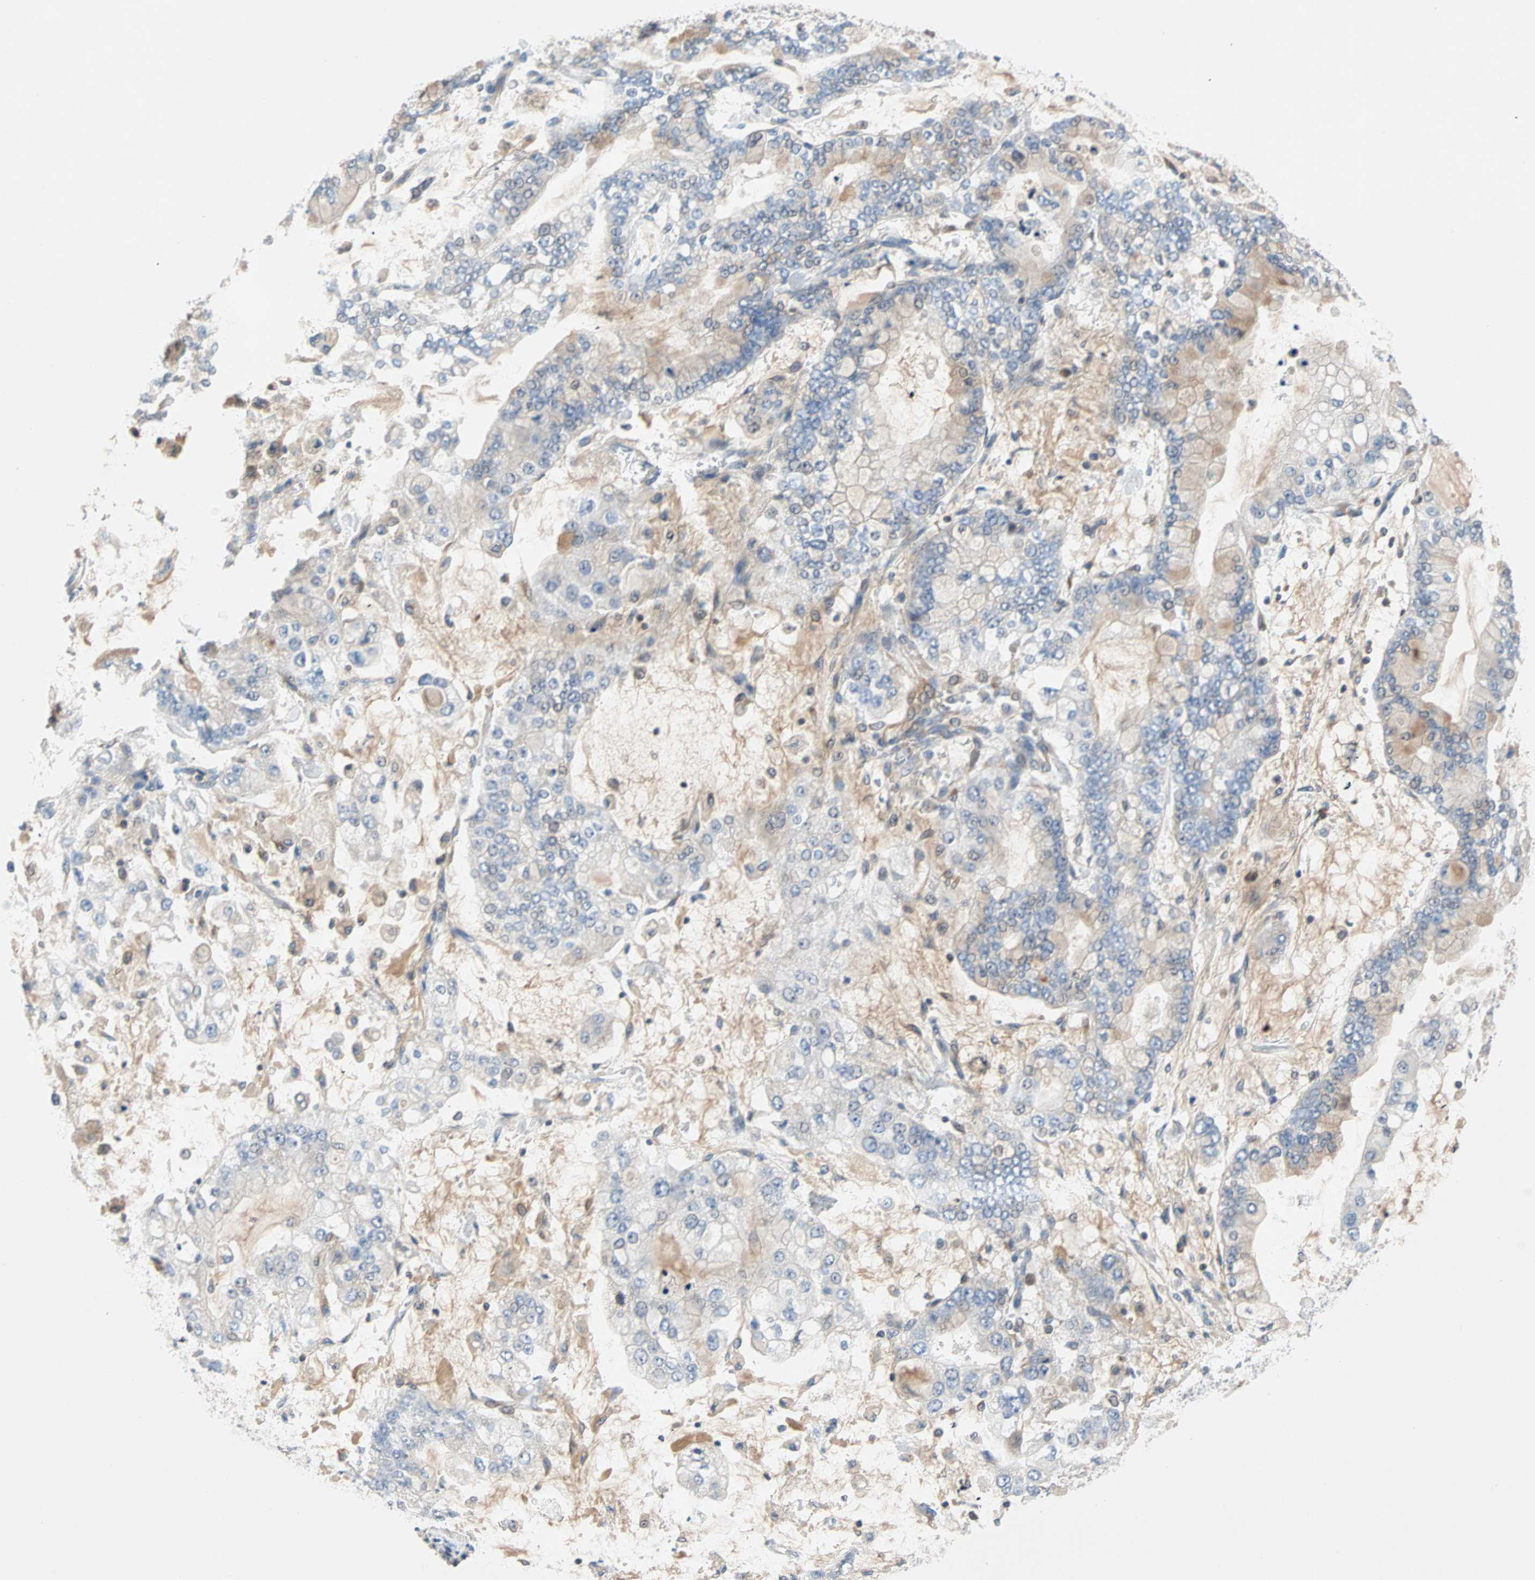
{"staining": {"intensity": "weak", "quantity": "<25%", "location": "cytoplasmic/membranous"}, "tissue": "stomach cancer", "cell_type": "Tumor cells", "image_type": "cancer", "snomed": [{"axis": "morphology", "description": "Normal tissue, NOS"}, {"axis": "morphology", "description": "Adenocarcinoma, NOS"}, {"axis": "topography", "description": "Stomach, upper"}, {"axis": "topography", "description": "Stomach"}], "caption": "There is no significant expression in tumor cells of stomach cancer (adenocarcinoma).", "gene": "MAP4K1", "patient": {"sex": "male", "age": 76}}